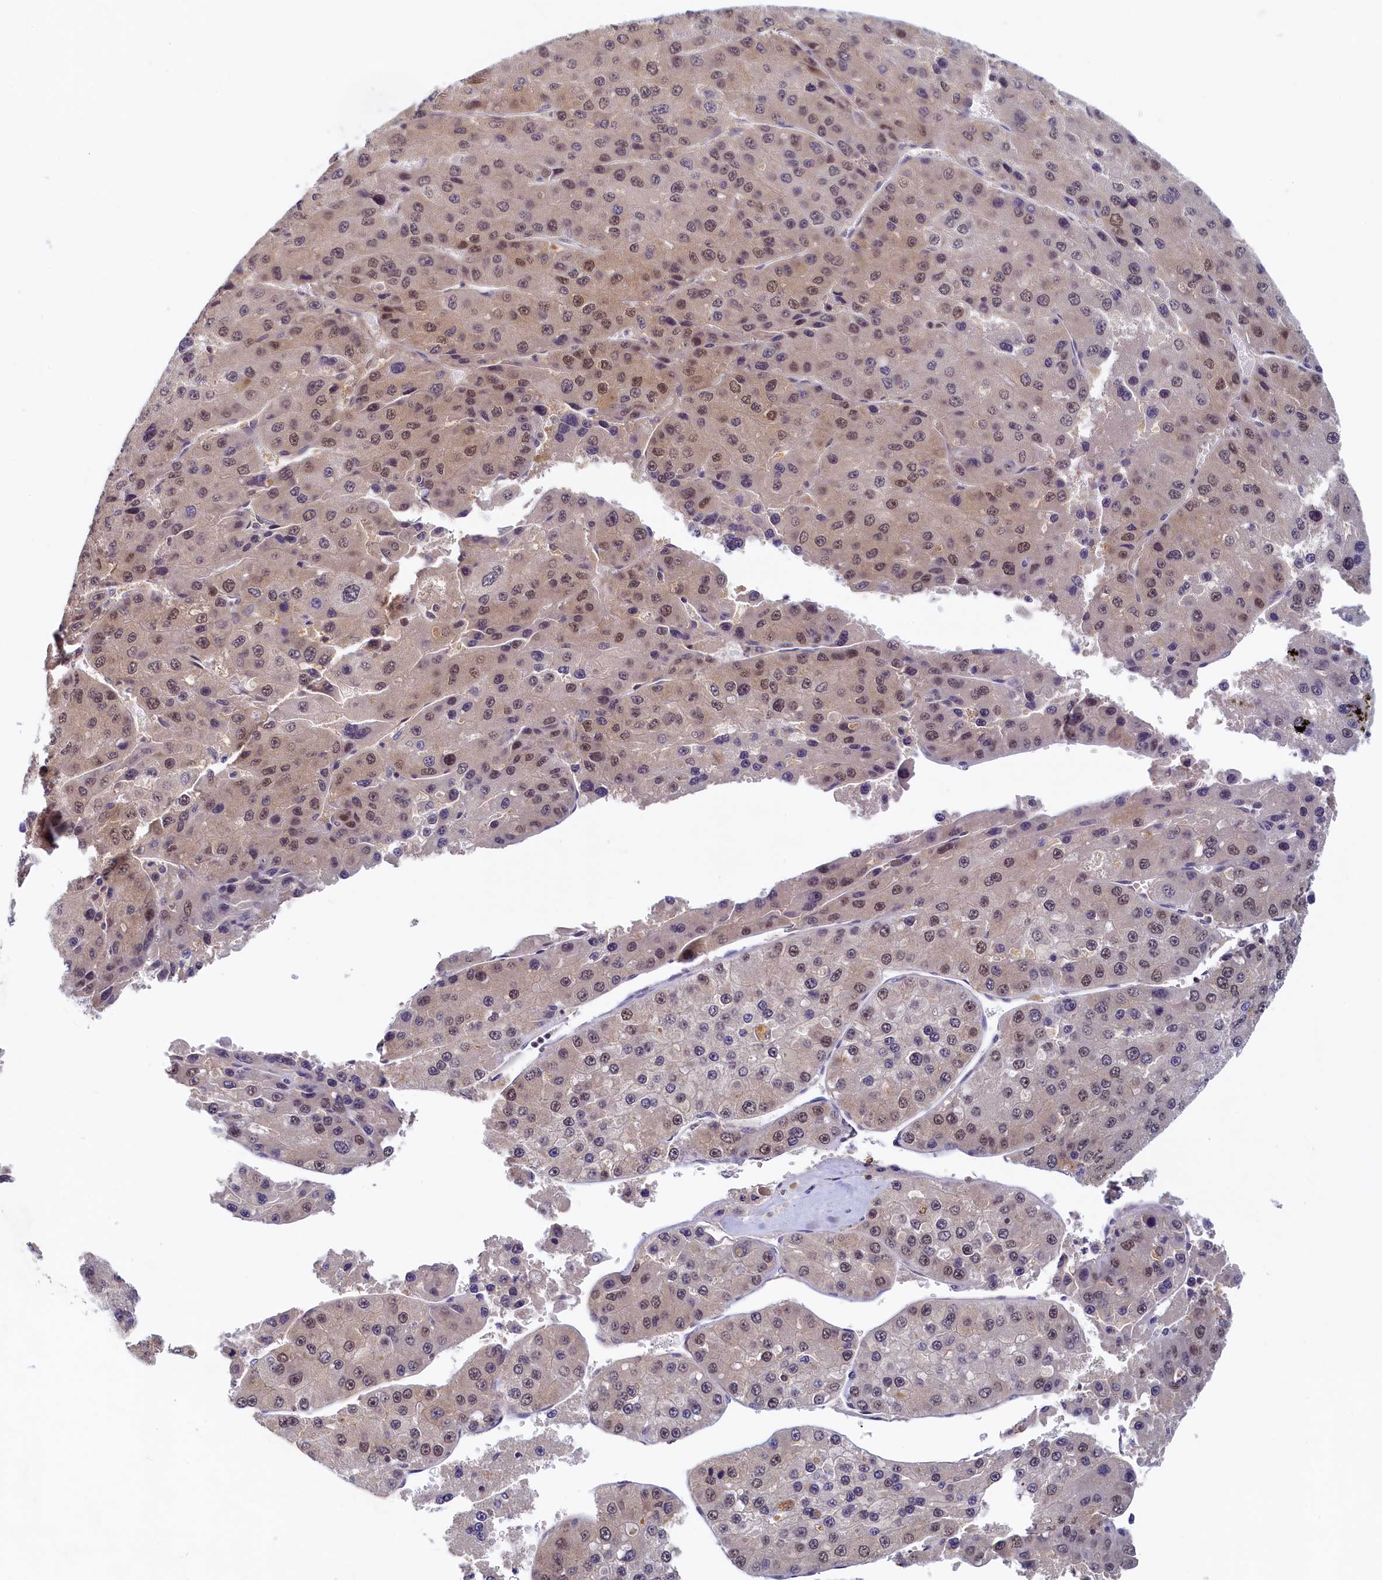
{"staining": {"intensity": "moderate", "quantity": "25%-75%", "location": "nuclear"}, "tissue": "liver cancer", "cell_type": "Tumor cells", "image_type": "cancer", "snomed": [{"axis": "morphology", "description": "Carcinoma, Hepatocellular, NOS"}, {"axis": "topography", "description": "Liver"}], "caption": "Moderate nuclear protein expression is appreciated in about 25%-75% of tumor cells in liver hepatocellular carcinoma. (brown staining indicates protein expression, while blue staining denotes nuclei).", "gene": "PAAF1", "patient": {"sex": "female", "age": 73}}